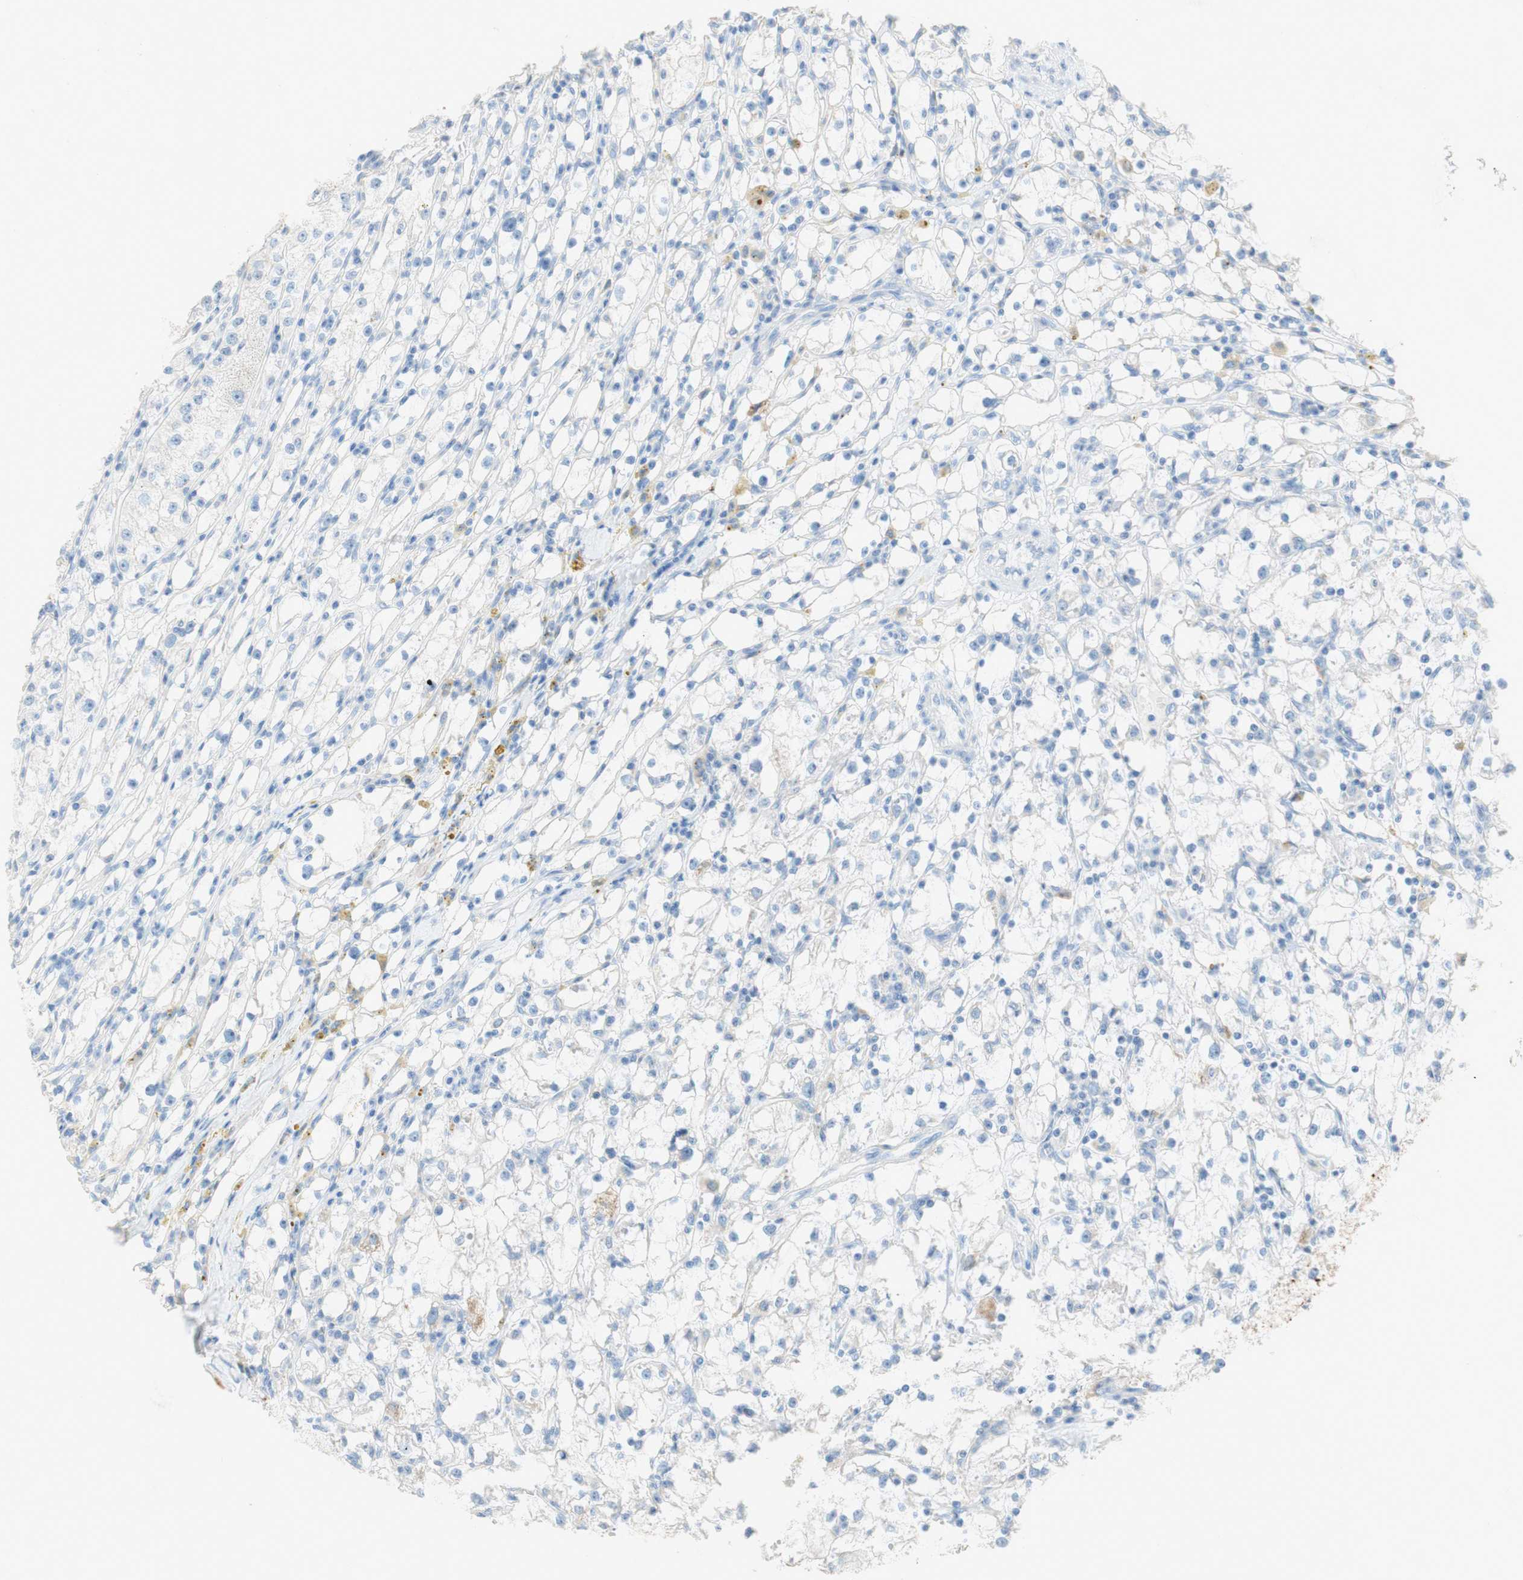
{"staining": {"intensity": "negative", "quantity": "none", "location": "none"}, "tissue": "renal cancer", "cell_type": "Tumor cells", "image_type": "cancer", "snomed": [{"axis": "morphology", "description": "Adenocarcinoma, NOS"}, {"axis": "topography", "description": "Kidney"}], "caption": "This is a image of immunohistochemistry staining of adenocarcinoma (renal), which shows no positivity in tumor cells.", "gene": "POLR2J3", "patient": {"sex": "male", "age": 56}}